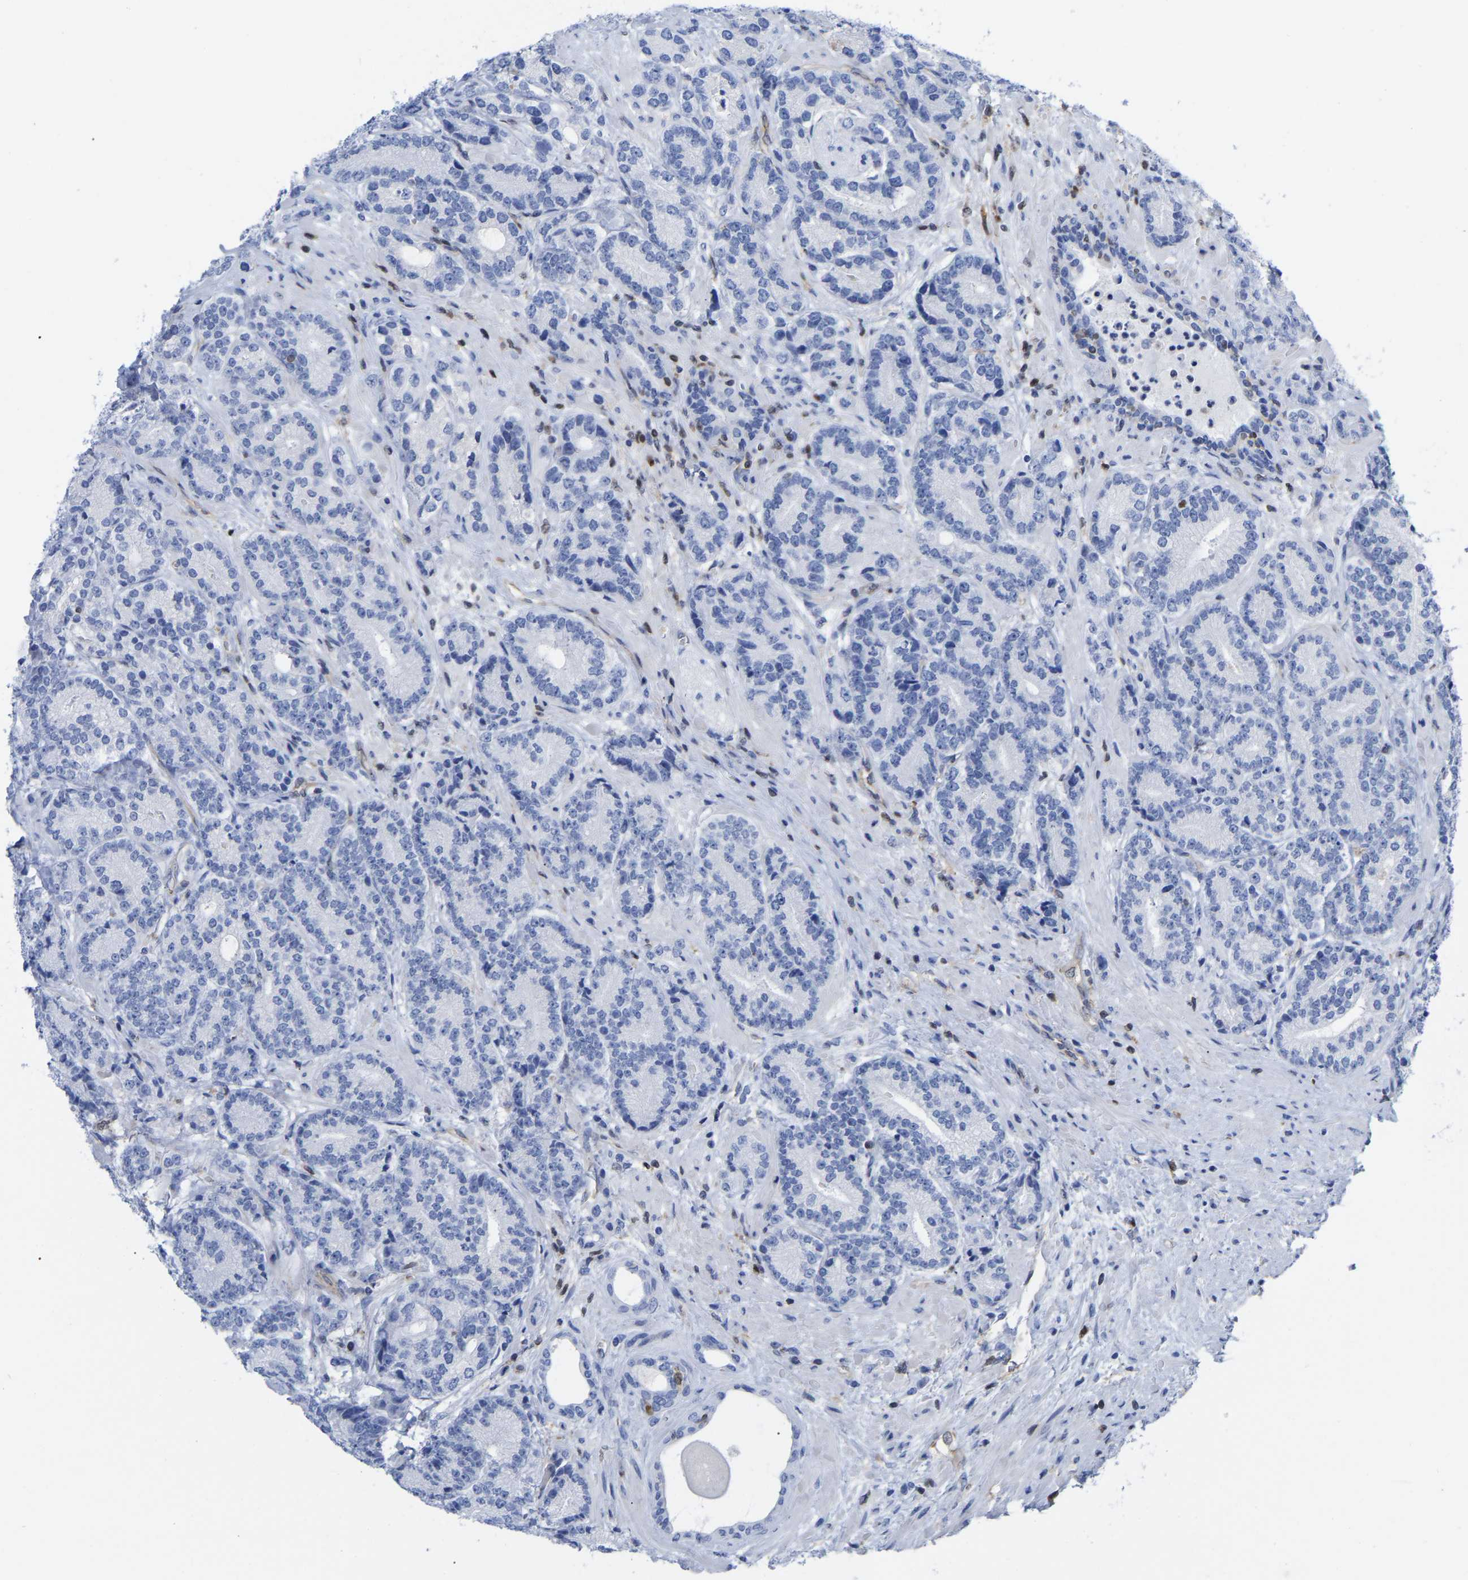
{"staining": {"intensity": "negative", "quantity": "none", "location": "none"}, "tissue": "prostate cancer", "cell_type": "Tumor cells", "image_type": "cancer", "snomed": [{"axis": "morphology", "description": "Adenocarcinoma, High grade"}, {"axis": "topography", "description": "Prostate"}], "caption": "There is no significant positivity in tumor cells of prostate cancer (adenocarcinoma (high-grade)).", "gene": "GIMAP4", "patient": {"sex": "male", "age": 61}}